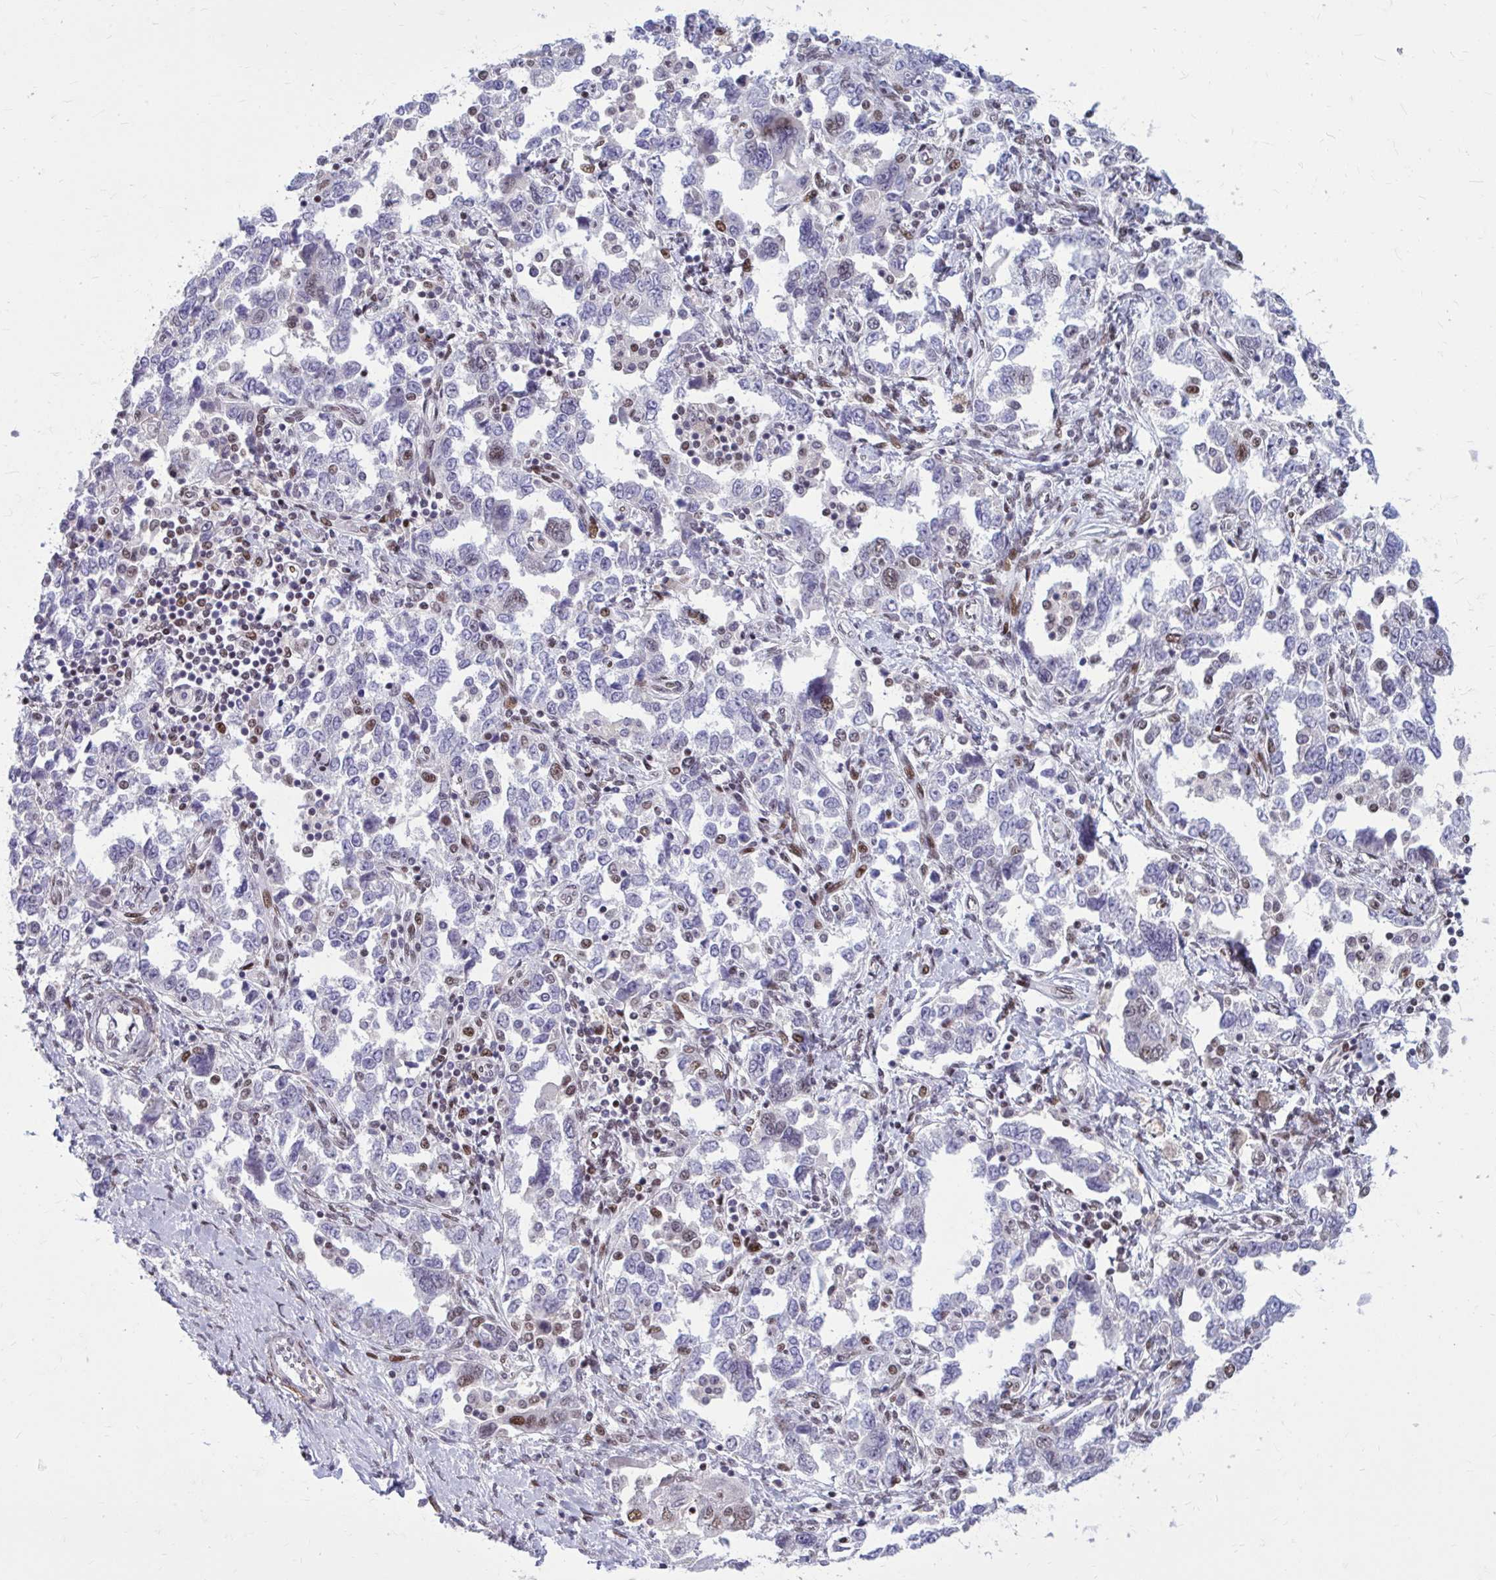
{"staining": {"intensity": "moderate", "quantity": "<25%", "location": "nuclear"}, "tissue": "ovarian cancer", "cell_type": "Tumor cells", "image_type": "cancer", "snomed": [{"axis": "morphology", "description": "Carcinoma, NOS"}, {"axis": "morphology", "description": "Cystadenocarcinoma, serous, NOS"}, {"axis": "topography", "description": "Ovary"}], "caption": "Protein analysis of ovarian cancer (serous cystadenocarcinoma) tissue shows moderate nuclear expression in about <25% of tumor cells.", "gene": "PSME4", "patient": {"sex": "female", "age": 69}}